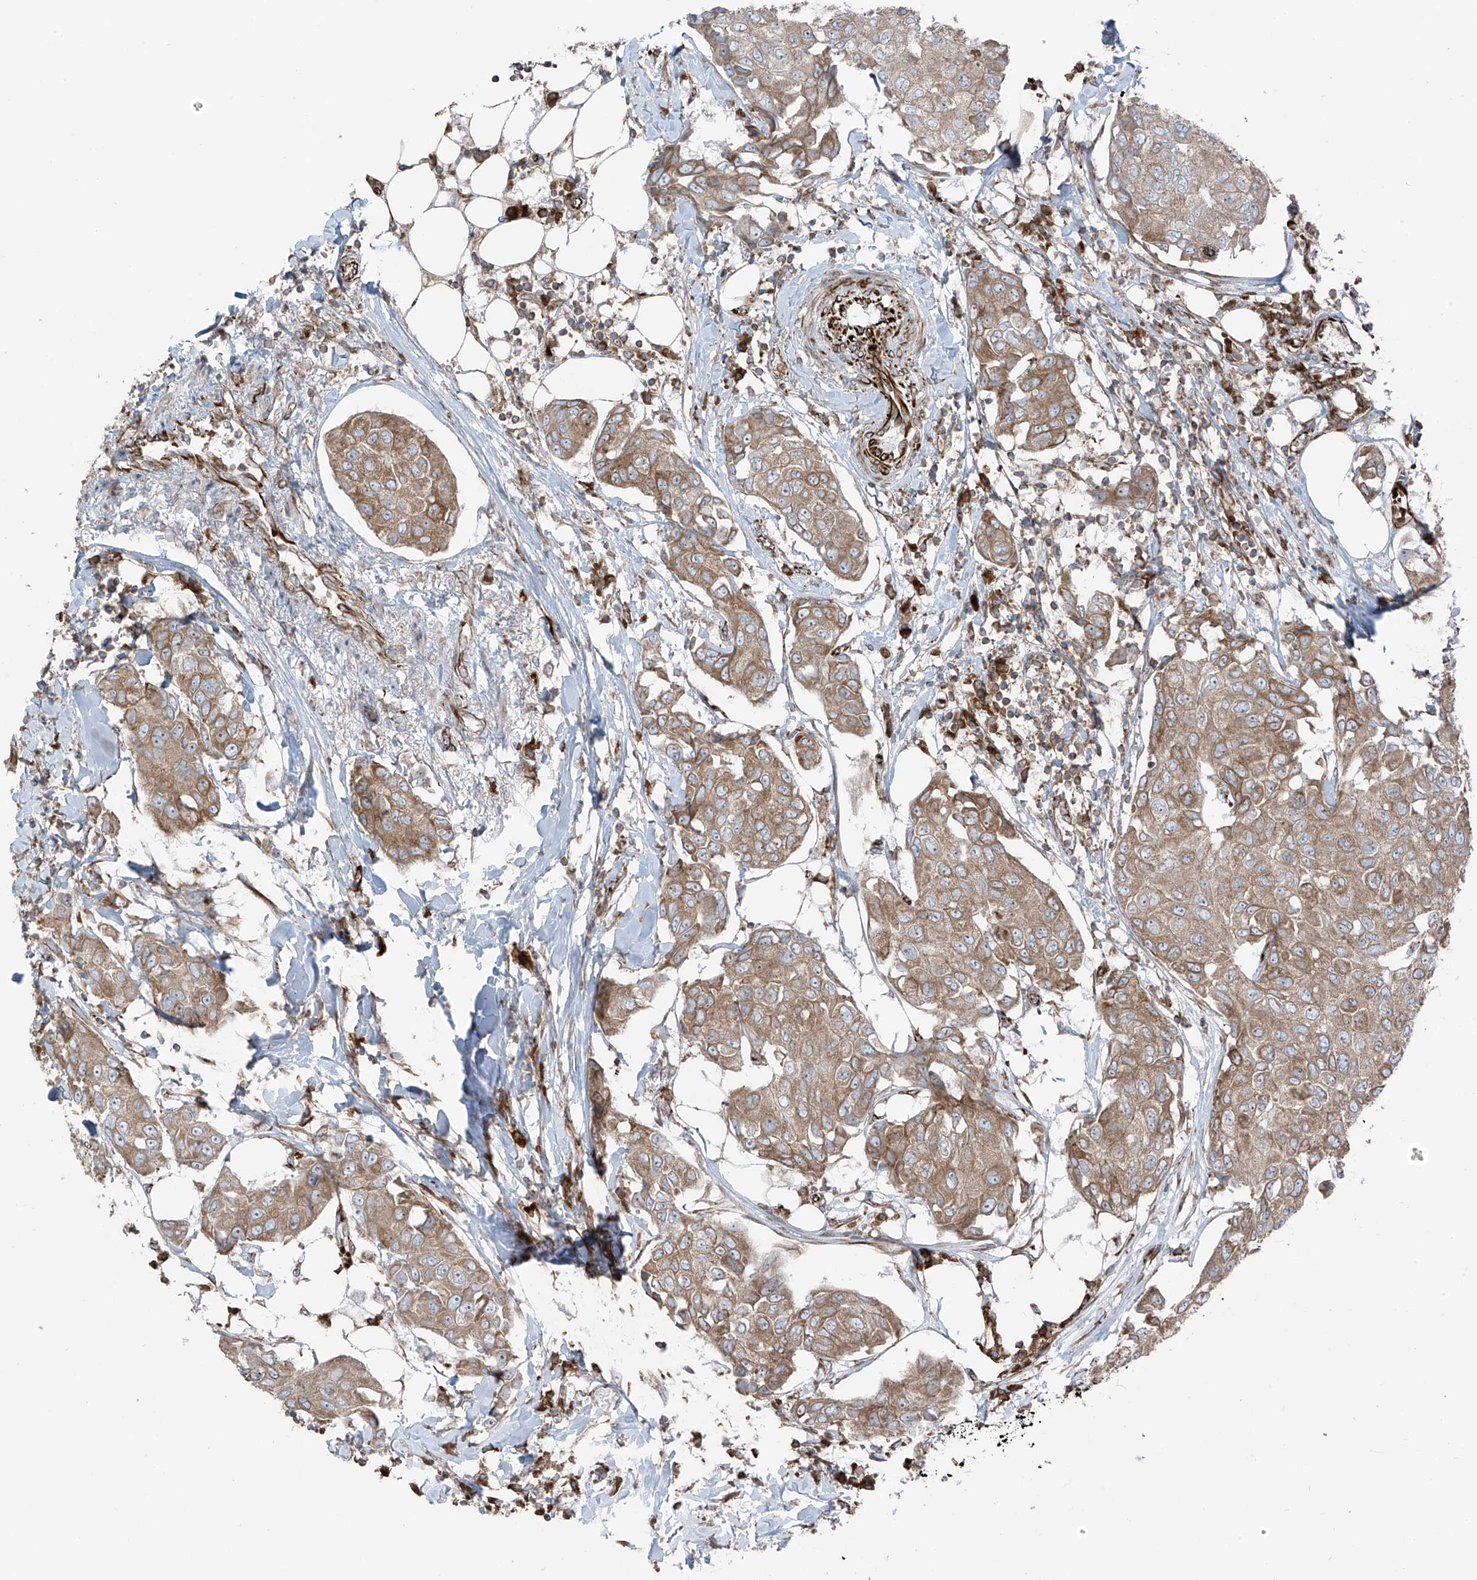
{"staining": {"intensity": "moderate", "quantity": ">75%", "location": "cytoplasmic/membranous"}, "tissue": "breast cancer", "cell_type": "Tumor cells", "image_type": "cancer", "snomed": [{"axis": "morphology", "description": "Duct carcinoma"}, {"axis": "topography", "description": "Breast"}], "caption": "This micrograph shows immunohistochemistry (IHC) staining of breast infiltrating ductal carcinoma, with medium moderate cytoplasmic/membranous expression in about >75% of tumor cells.", "gene": "ERLEC1", "patient": {"sex": "female", "age": 80}}